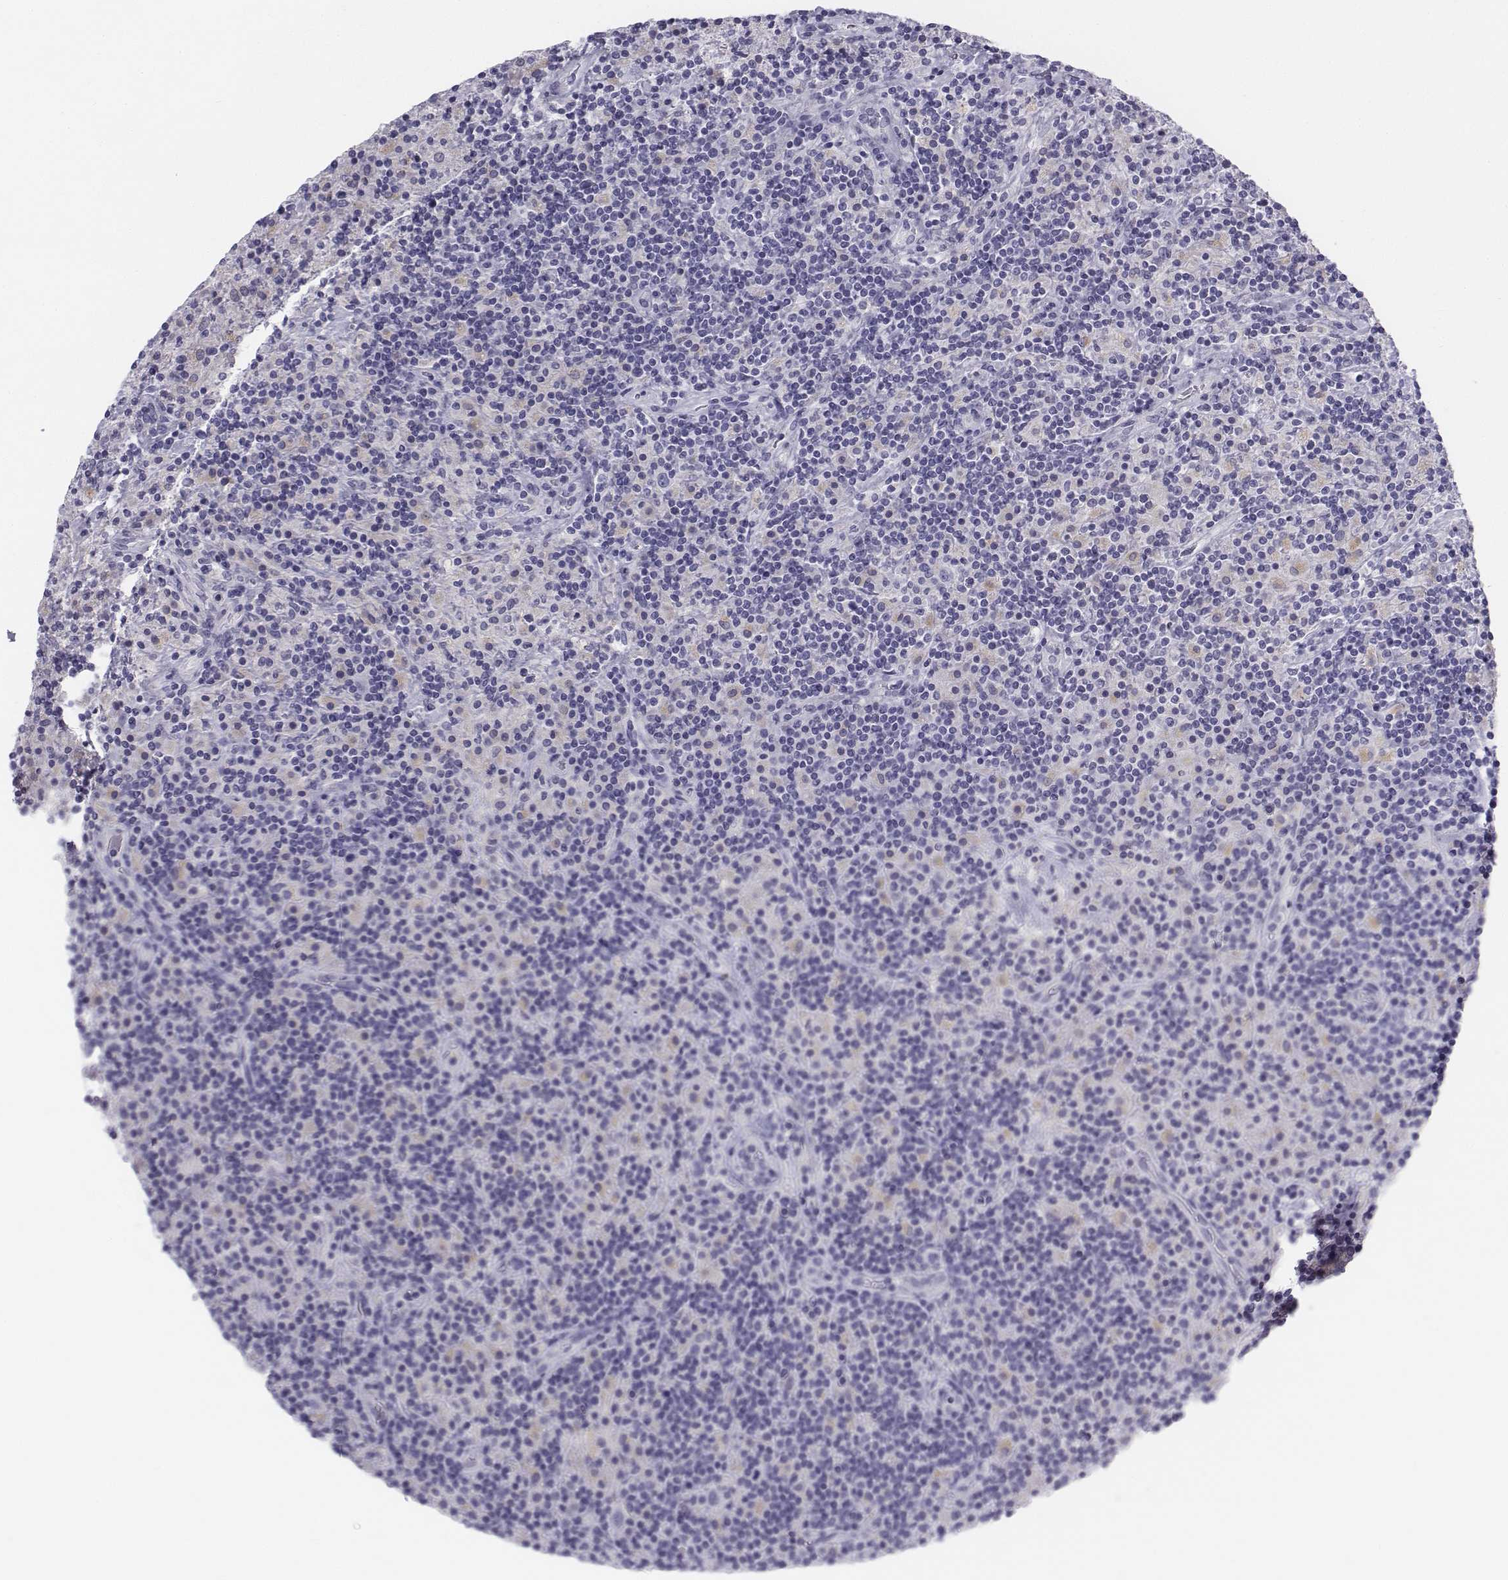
{"staining": {"intensity": "negative", "quantity": "none", "location": "none"}, "tissue": "lymphoma", "cell_type": "Tumor cells", "image_type": "cancer", "snomed": [{"axis": "morphology", "description": "Hodgkin's disease, NOS"}, {"axis": "topography", "description": "Lymph node"}], "caption": "This photomicrograph is of Hodgkin's disease stained with immunohistochemistry (IHC) to label a protein in brown with the nuclei are counter-stained blue. There is no staining in tumor cells.", "gene": "TH", "patient": {"sex": "male", "age": 70}}